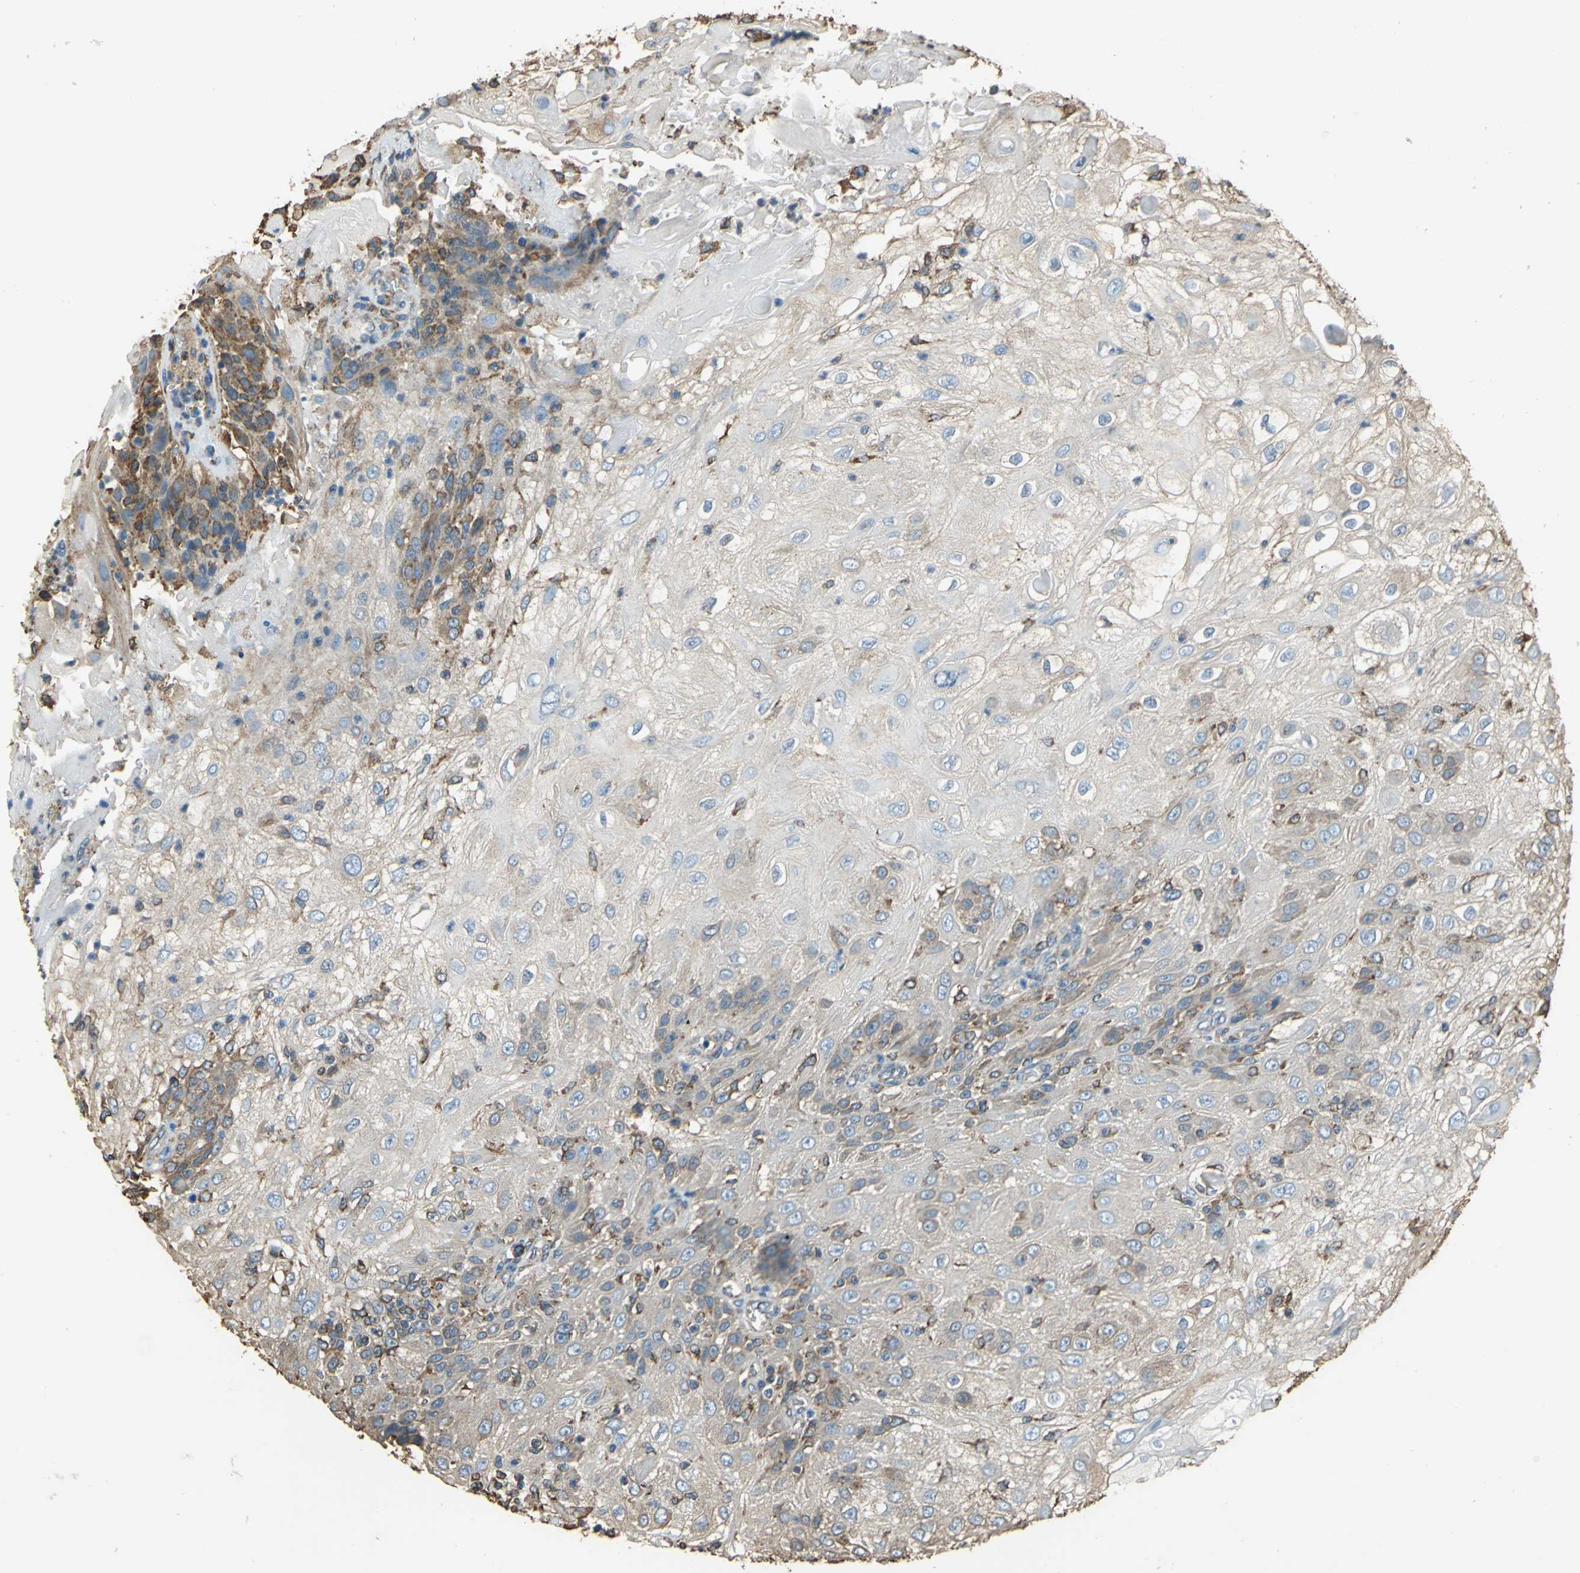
{"staining": {"intensity": "moderate", "quantity": ">75%", "location": "cytoplasmic/membranous"}, "tissue": "skin cancer", "cell_type": "Tumor cells", "image_type": "cancer", "snomed": [{"axis": "morphology", "description": "Normal tissue, NOS"}, {"axis": "morphology", "description": "Squamous cell carcinoma, NOS"}, {"axis": "topography", "description": "Skin"}], "caption": "Immunohistochemical staining of skin cancer exhibits medium levels of moderate cytoplasmic/membranous expression in approximately >75% of tumor cells. The staining was performed using DAB to visualize the protein expression in brown, while the nuclei were stained in blue with hematoxylin (Magnification: 20x).", "gene": "GPANK1", "patient": {"sex": "female", "age": 83}}